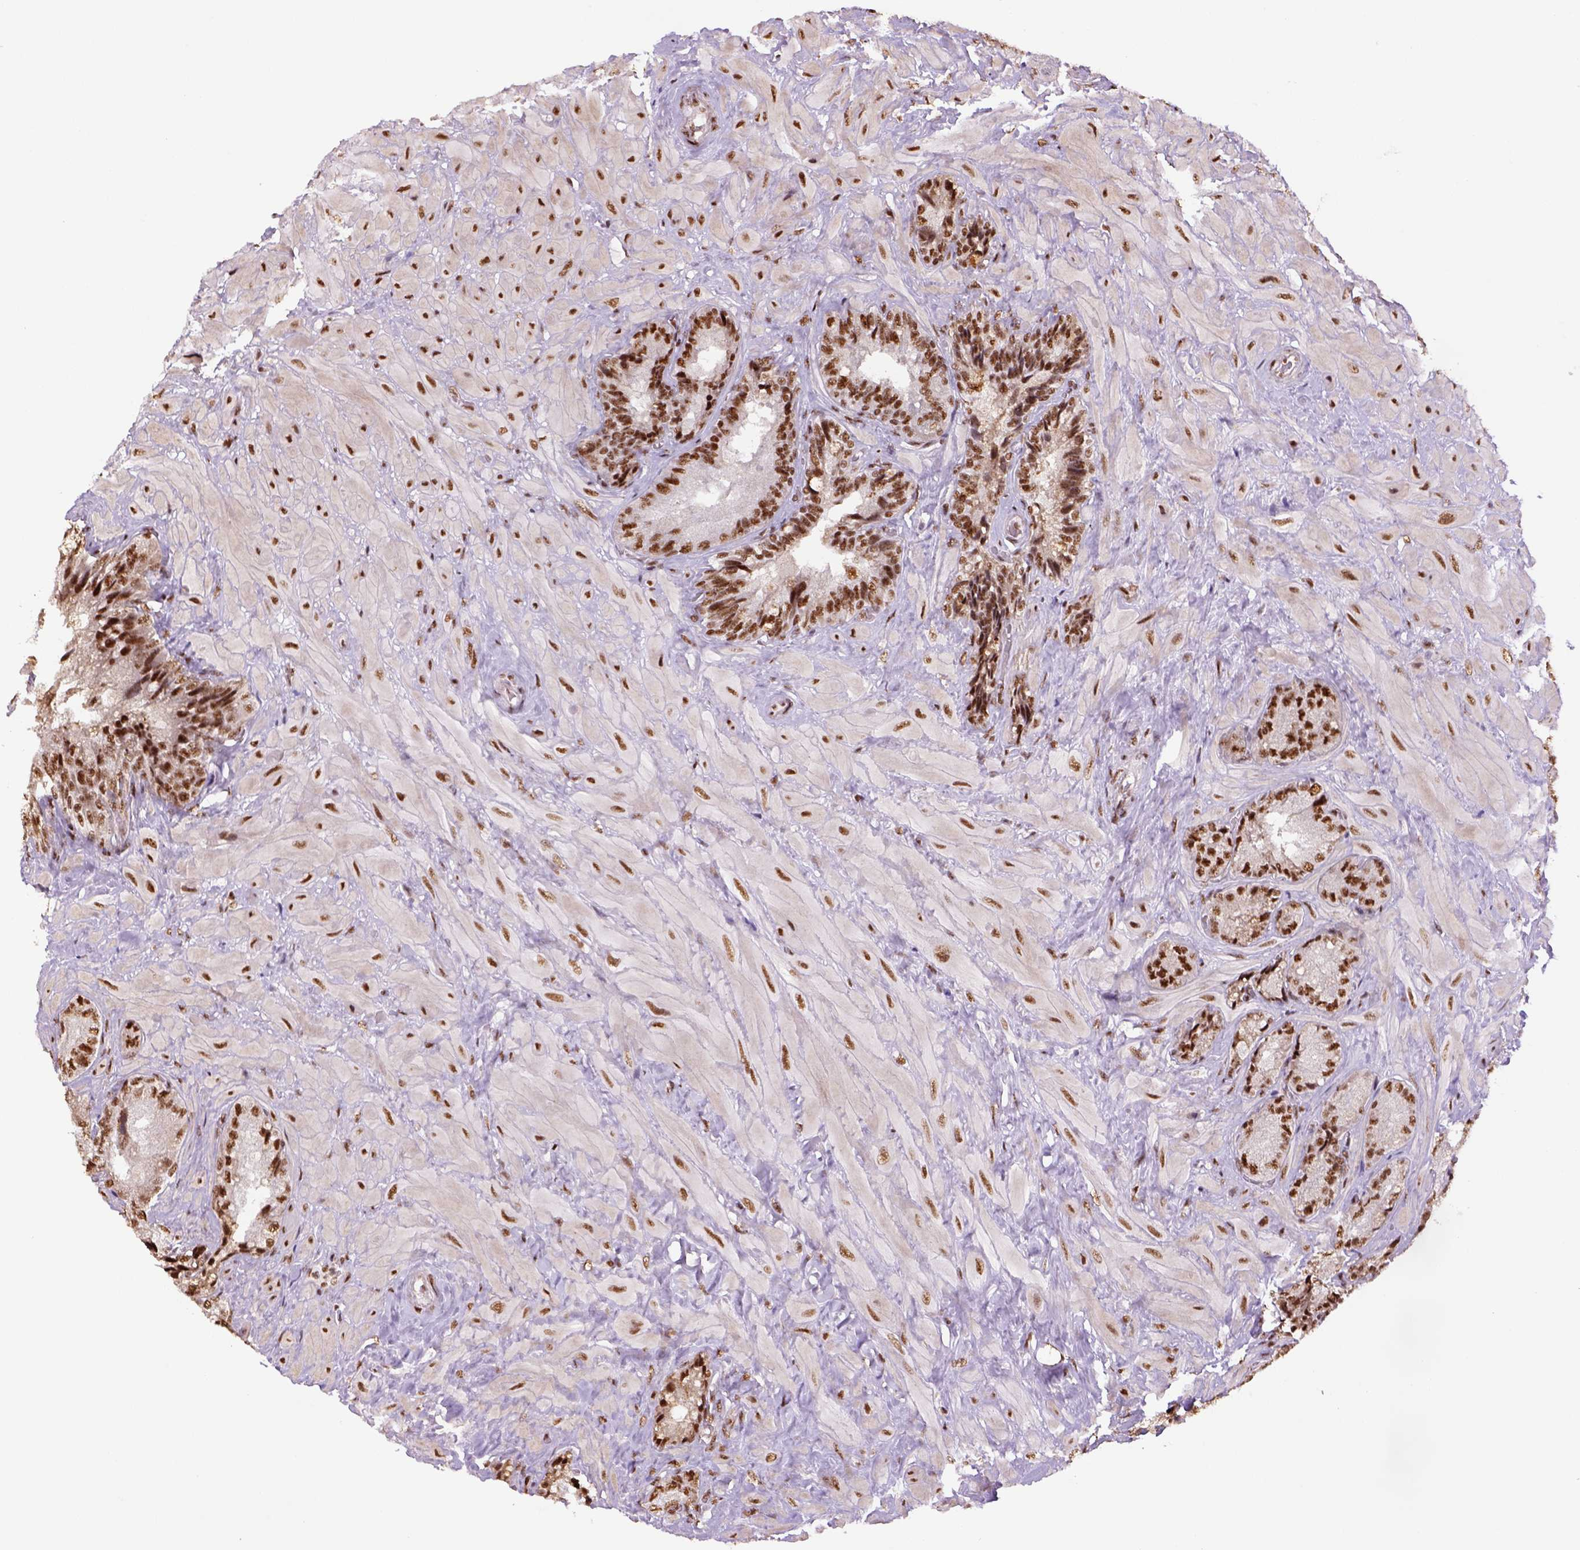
{"staining": {"intensity": "strong", "quantity": ">75%", "location": "nuclear"}, "tissue": "seminal vesicle", "cell_type": "Glandular cells", "image_type": "normal", "snomed": [{"axis": "morphology", "description": "Normal tissue, NOS"}, {"axis": "topography", "description": "Seminal veicle"}], "caption": "A brown stain highlights strong nuclear staining of a protein in glandular cells of benign seminal vesicle.", "gene": "CCAR1", "patient": {"sex": "male", "age": 57}}